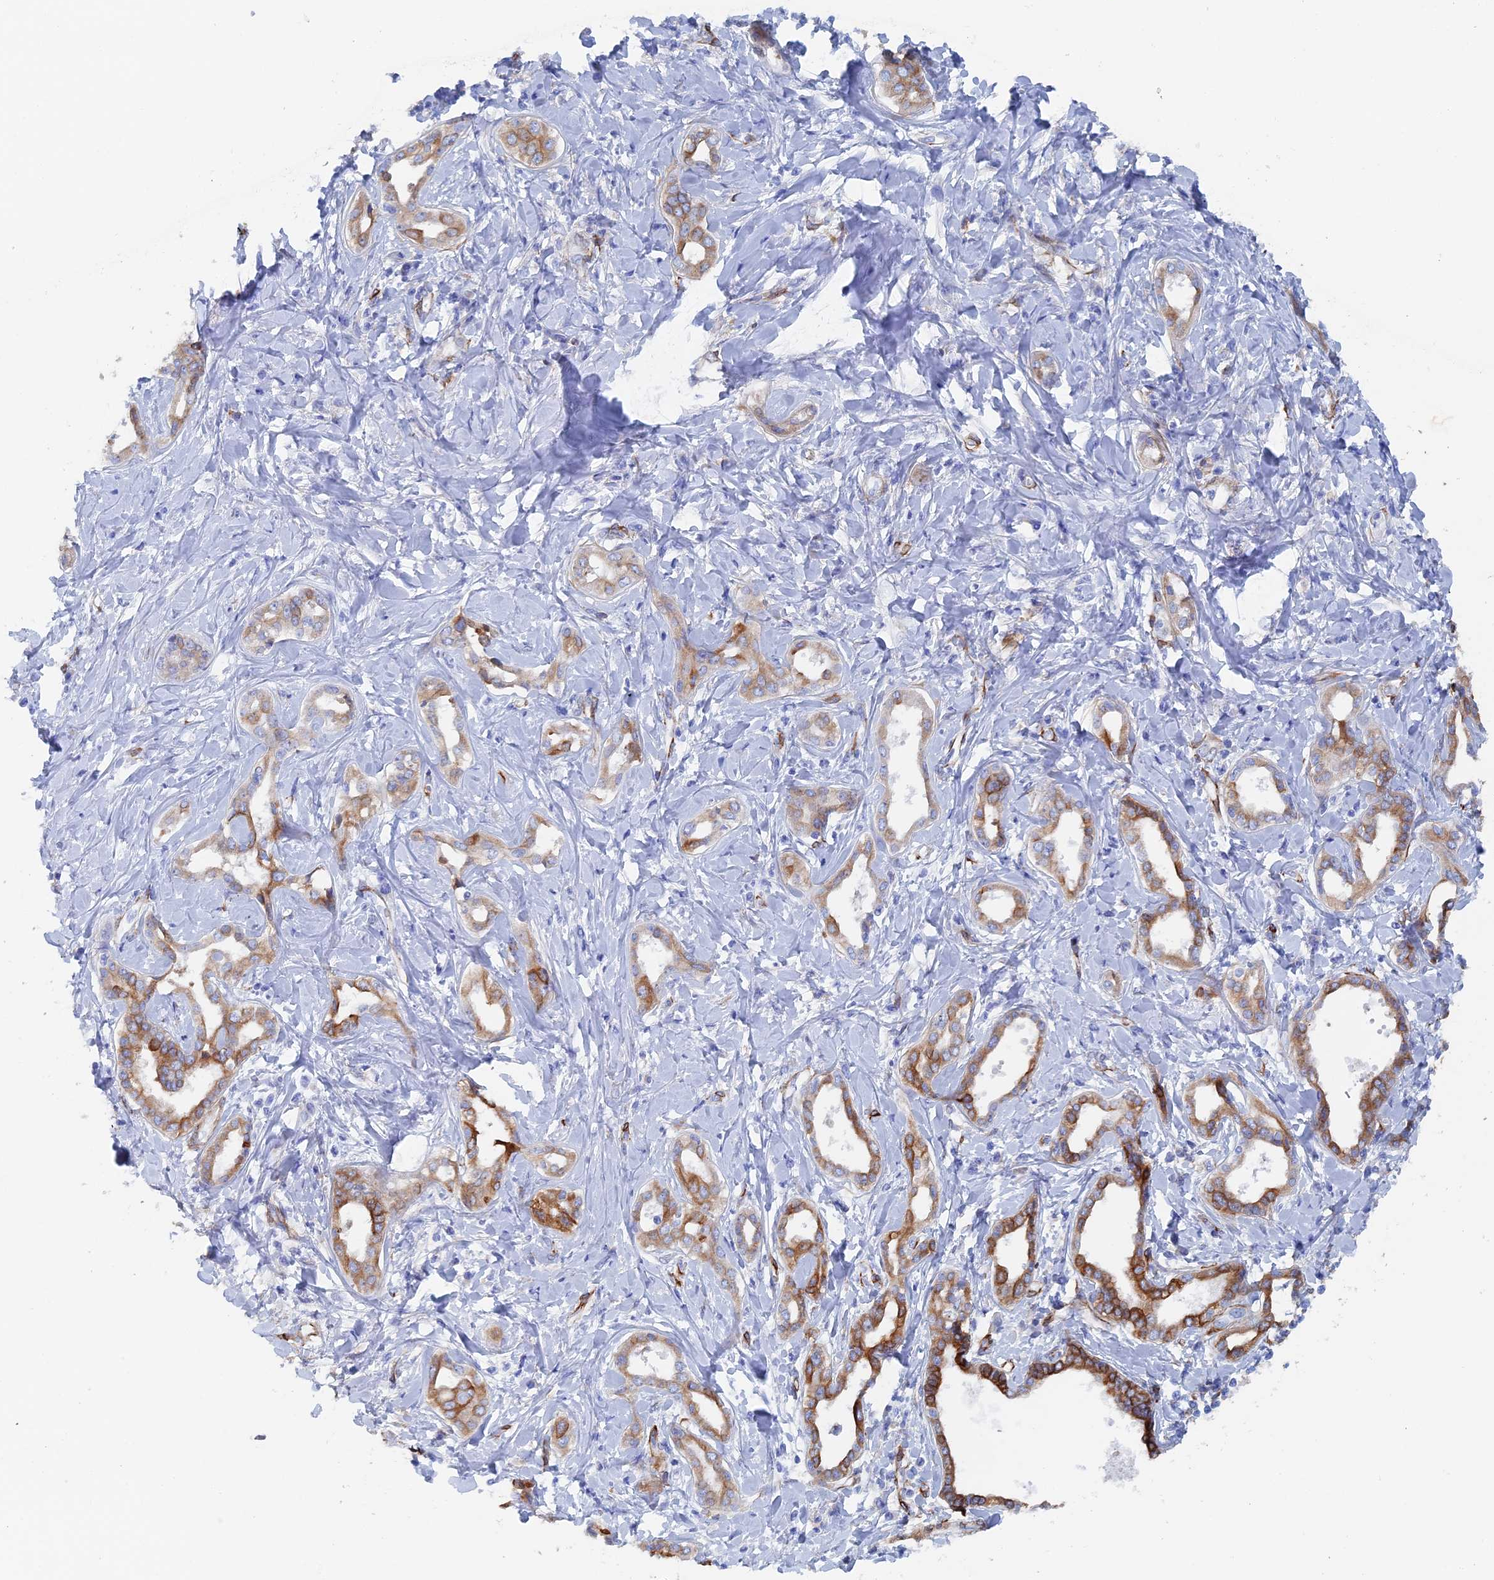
{"staining": {"intensity": "moderate", "quantity": ">75%", "location": "cytoplasmic/membranous"}, "tissue": "liver cancer", "cell_type": "Tumor cells", "image_type": "cancer", "snomed": [{"axis": "morphology", "description": "Cholangiocarcinoma"}, {"axis": "topography", "description": "Liver"}], "caption": "Brown immunohistochemical staining in liver cancer (cholangiocarcinoma) exhibits moderate cytoplasmic/membranous staining in about >75% of tumor cells.", "gene": "COG7", "patient": {"sex": "female", "age": 77}}